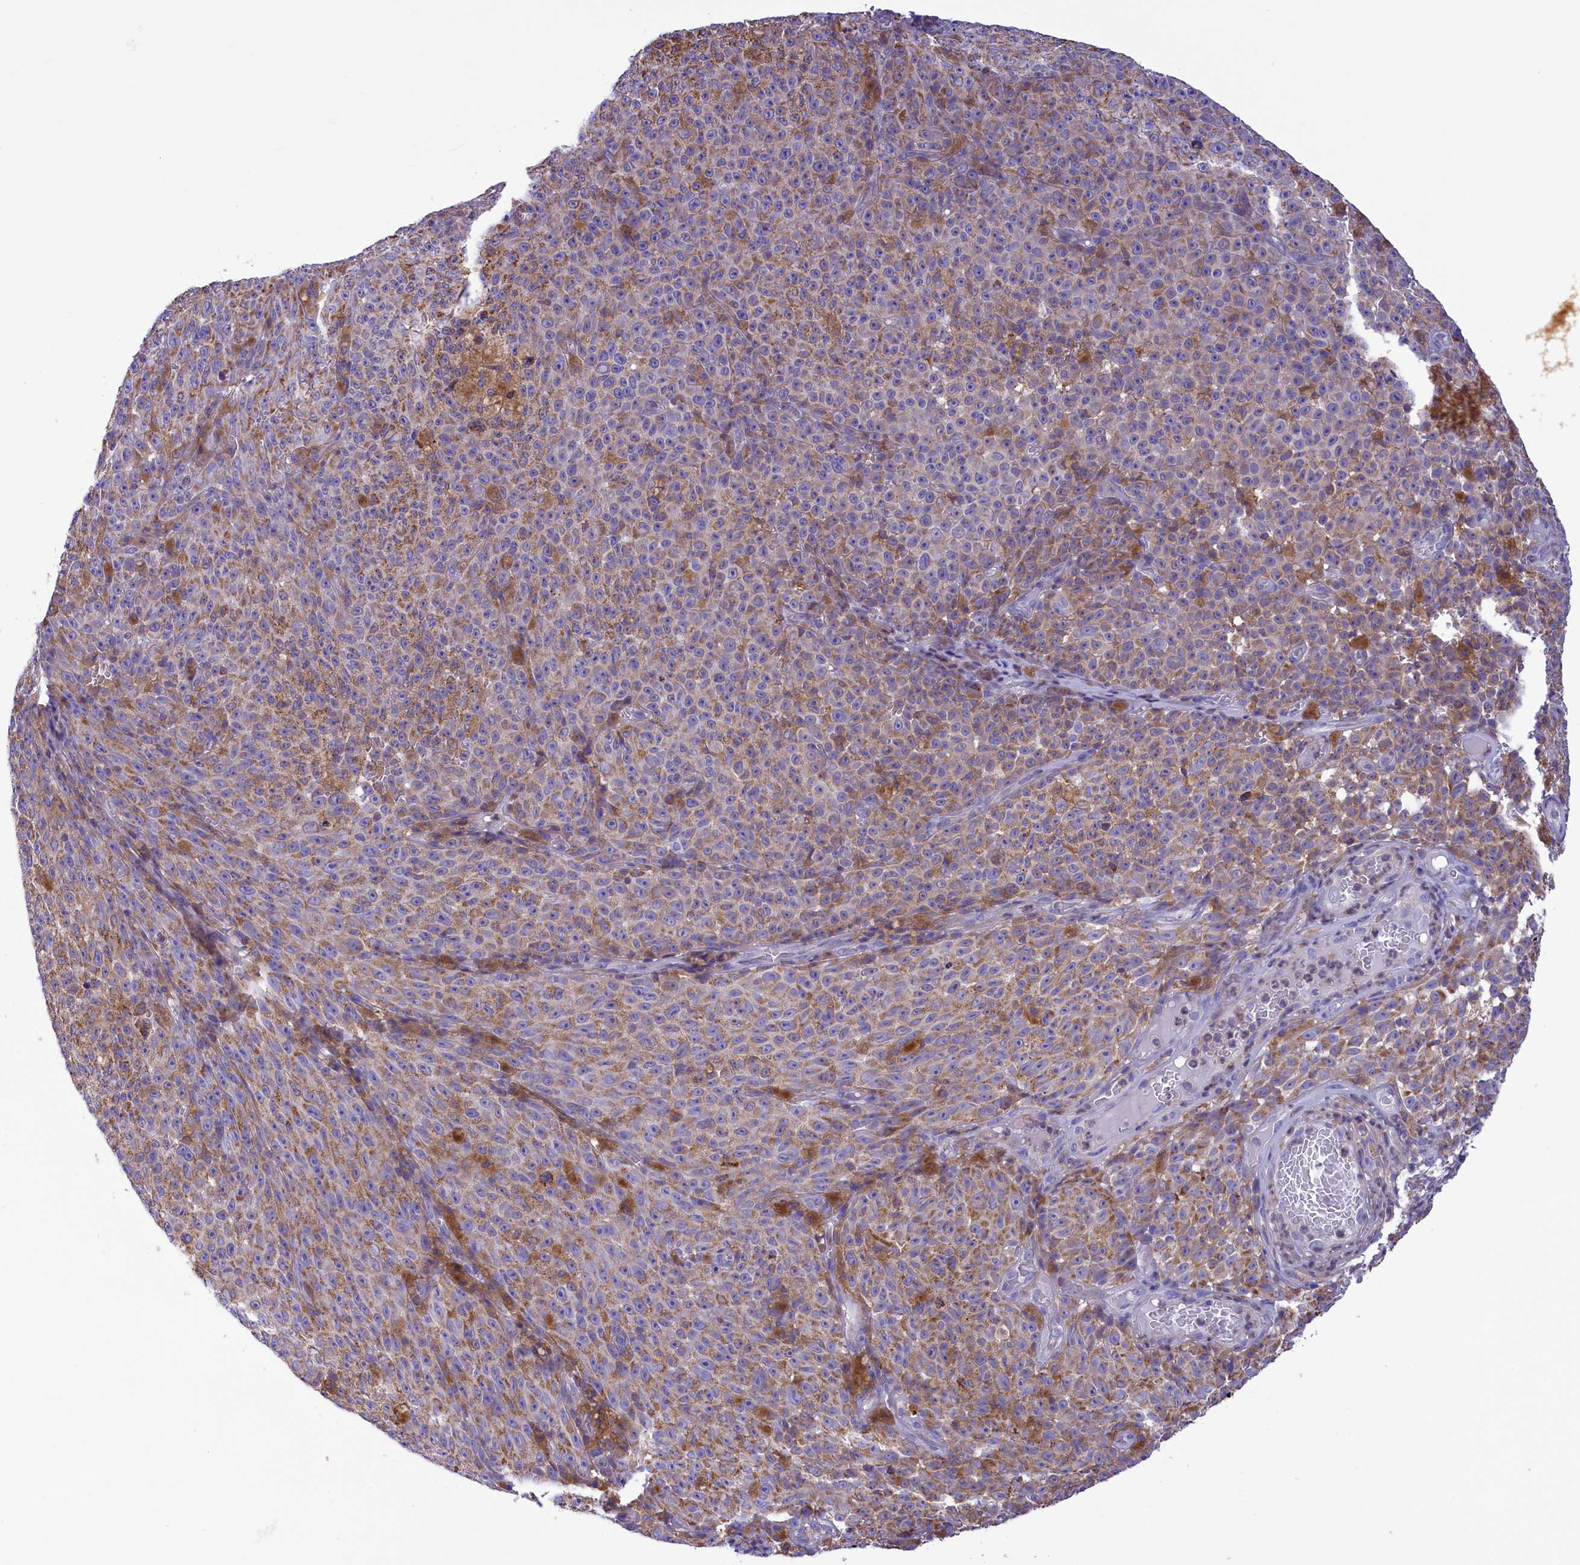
{"staining": {"intensity": "moderate", "quantity": ">75%", "location": "cytoplasmic/membranous"}, "tissue": "melanoma", "cell_type": "Tumor cells", "image_type": "cancer", "snomed": [{"axis": "morphology", "description": "Malignant melanoma, NOS"}, {"axis": "topography", "description": "Skin"}], "caption": "Melanoma stained for a protein reveals moderate cytoplasmic/membranous positivity in tumor cells. Immunohistochemistry stains the protein in brown and the nuclei are stained blue.", "gene": "CORO7-PAM16", "patient": {"sex": "female", "age": 82}}